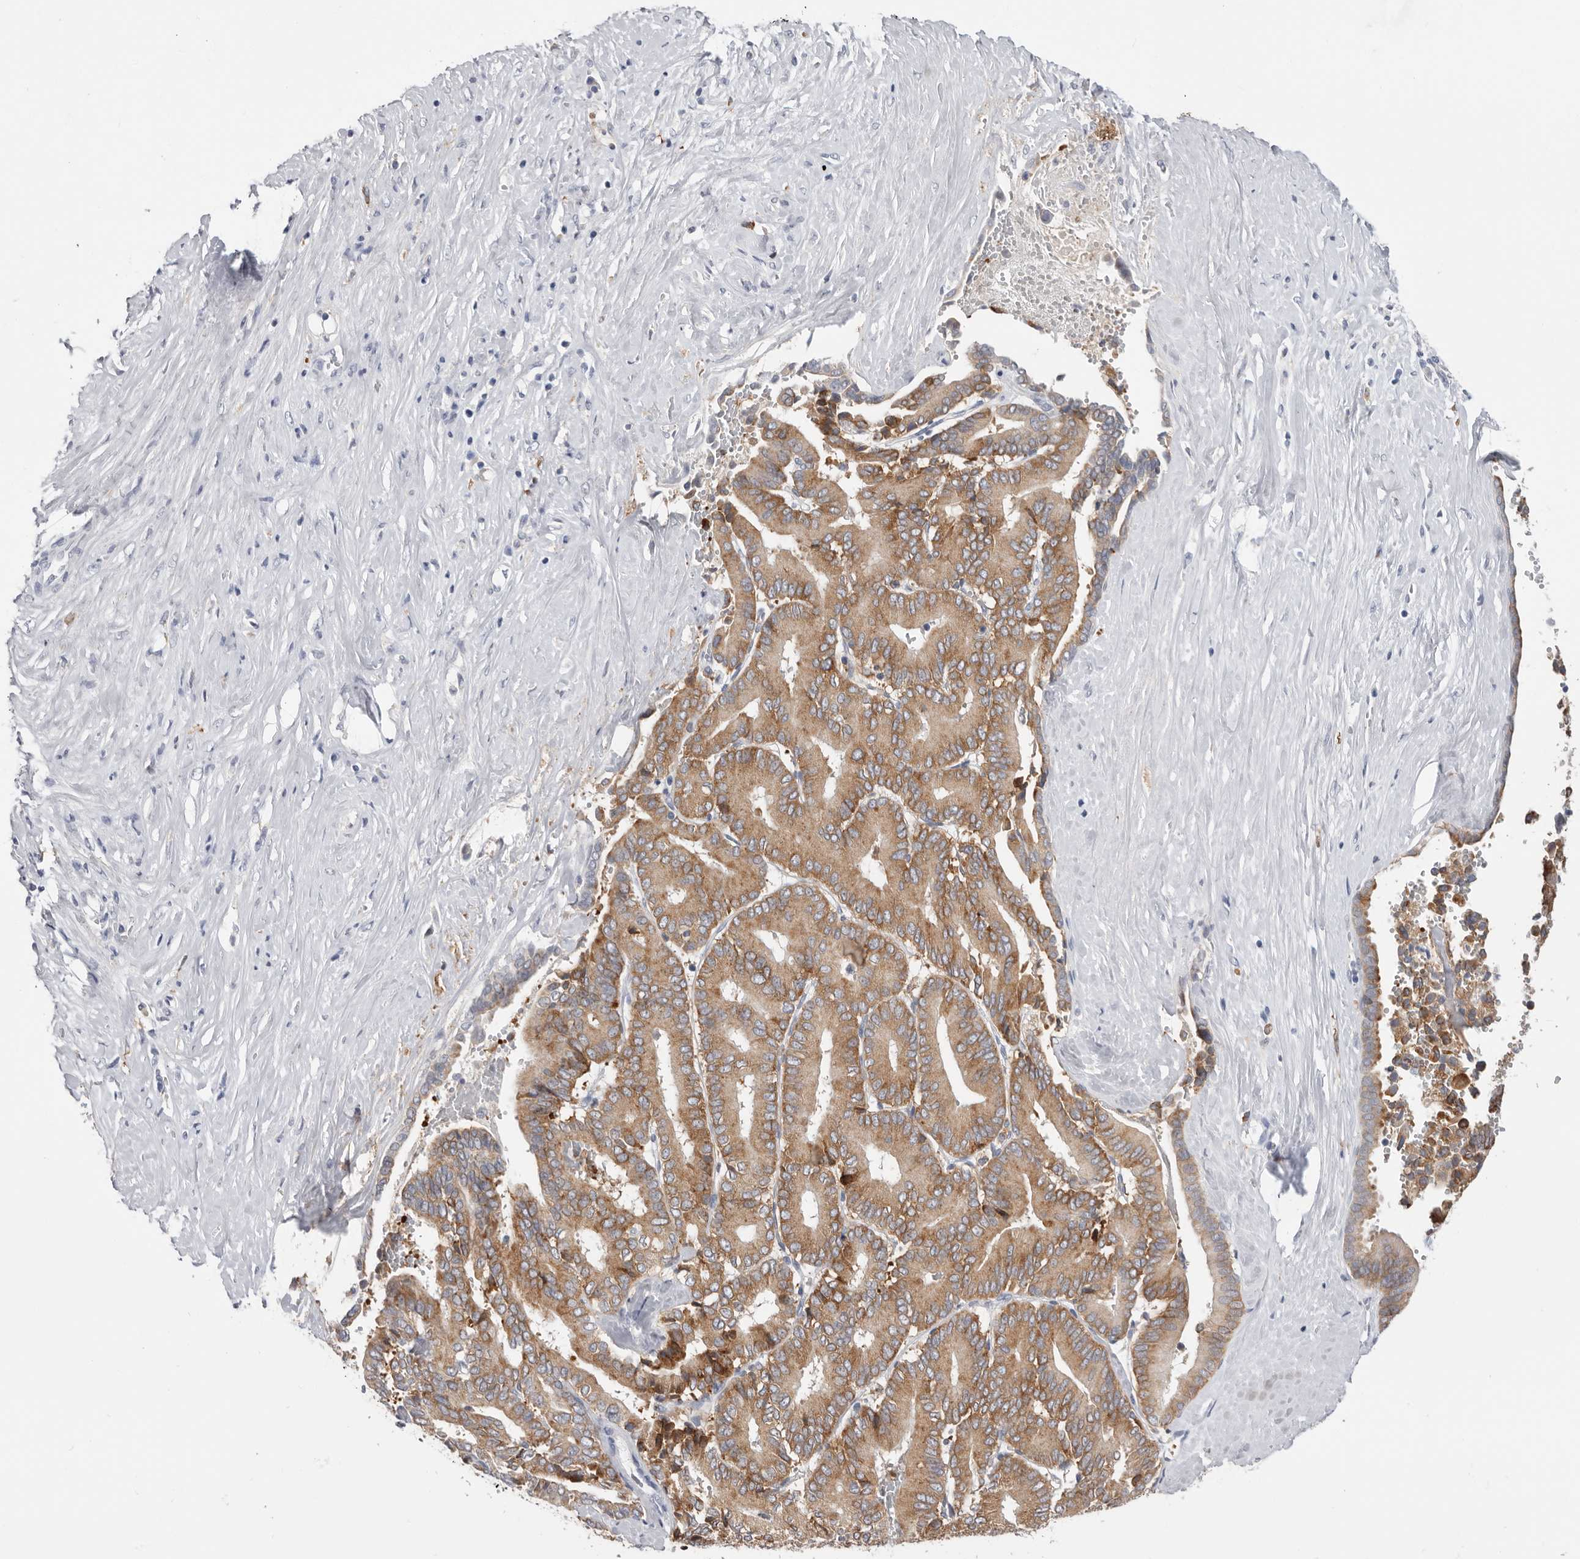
{"staining": {"intensity": "moderate", "quantity": ">75%", "location": "cytoplasmic/membranous"}, "tissue": "liver cancer", "cell_type": "Tumor cells", "image_type": "cancer", "snomed": [{"axis": "morphology", "description": "Cholangiocarcinoma"}, {"axis": "topography", "description": "Liver"}], "caption": "Approximately >75% of tumor cells in human liver cholangiocarcinoma display moderate cytoplasmic/membranous protein positivity as visualized by brown immunohistochemical staining.", "gene": "TFRC", "patient": {"sex": "female", "age": 75}}